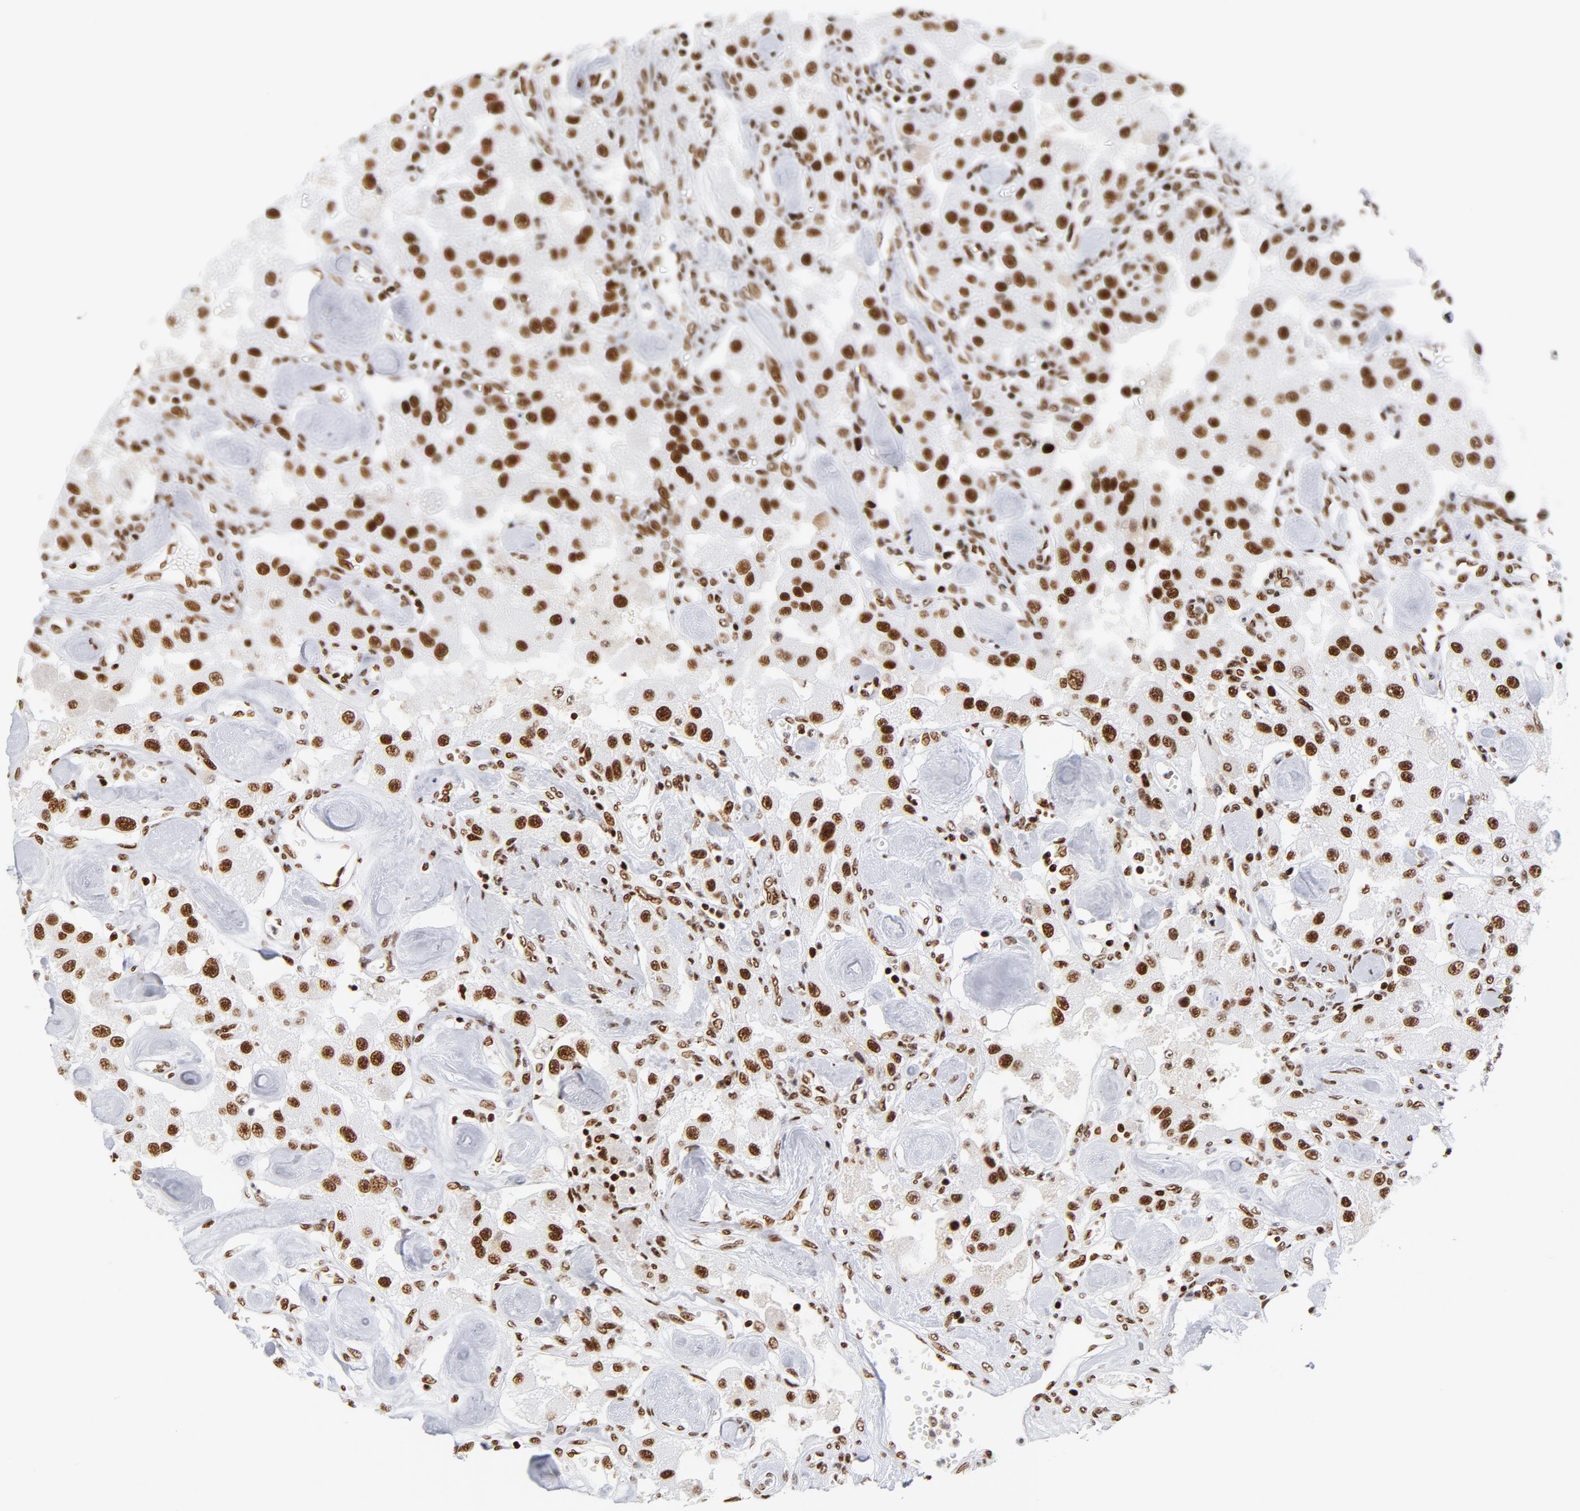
{"staining": {"intensity": "strong", "quantity": ">75%", "location": "nuclear"}, "tissue": "carcinoid", "cell_type": "Tumor cells", "image_type": "cancer", "snomed": [{"axis": "morphology", "description": "Carcinoid, malignant, NOS"}, {"axis": "topography", "description": "Pancreas"}], "caption": "A micrograph of carcinoid stained for a protein displays strong nuclear brown staining in tumor cells.", "gene": "XRCC5", "patient": {"sex": "male", "age": 41}}